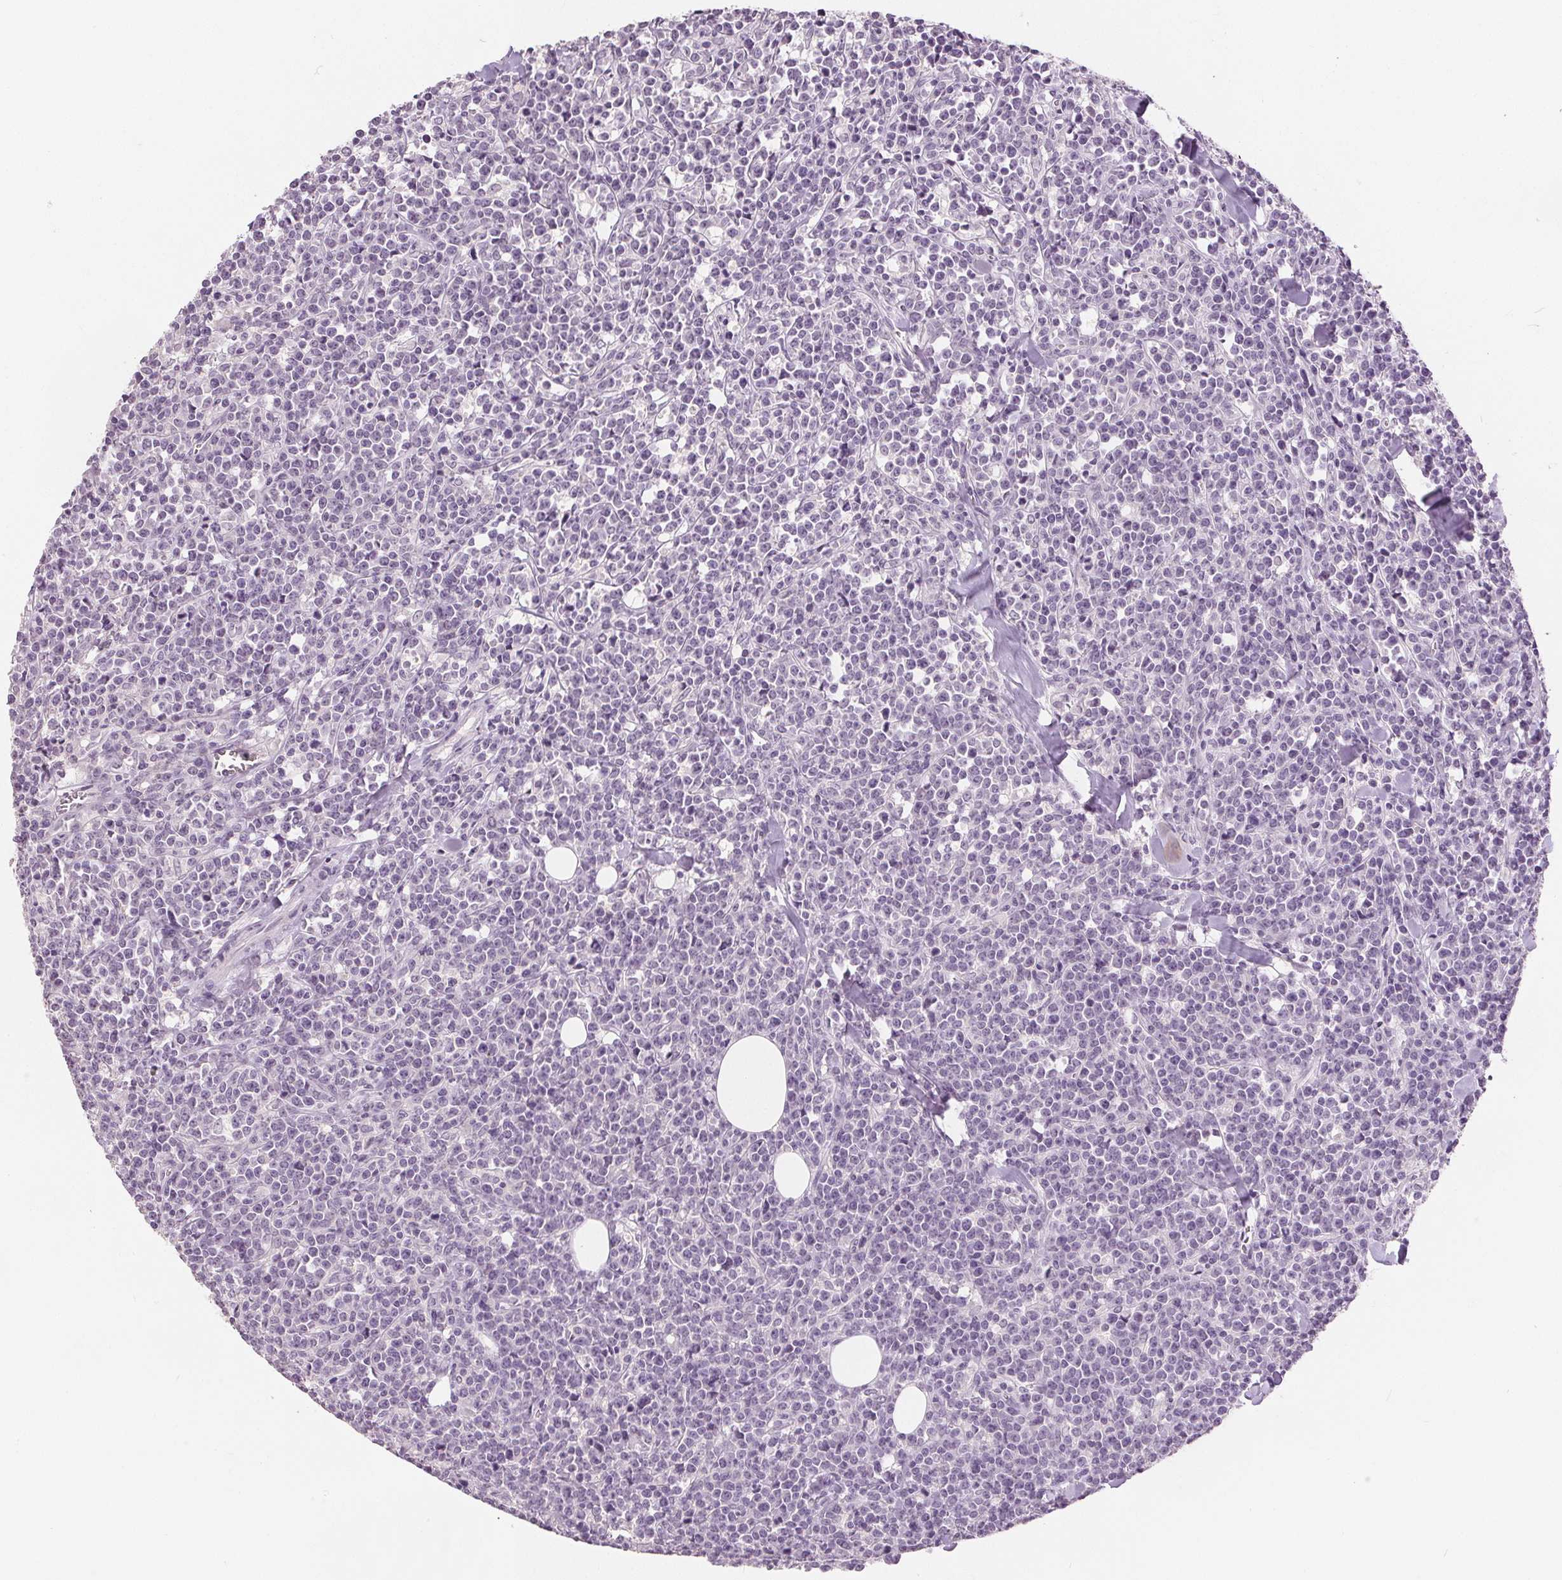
{"staining": {"intensity": "negative", "quantity": "none", "location": "none"}, "tissue": "lymphoma", "cell_type": "Tumor cells", "image_type": "cancer", "snomed": [{"axis": "morphology", "description": "Malignant lymphoma, non-Hodgkin's type, High grade"}, {"axis": "topography", "description": "Small intestine"}], "caption": "A photomicrograph of human lymphoma is negative for staining in tumor cells. (DAB (3,3'-diaminobenzidine) immunohistochemistry (IHC), high magnification).", "gene": "CA12", "patient": {"sex": "female", "age": 56}}